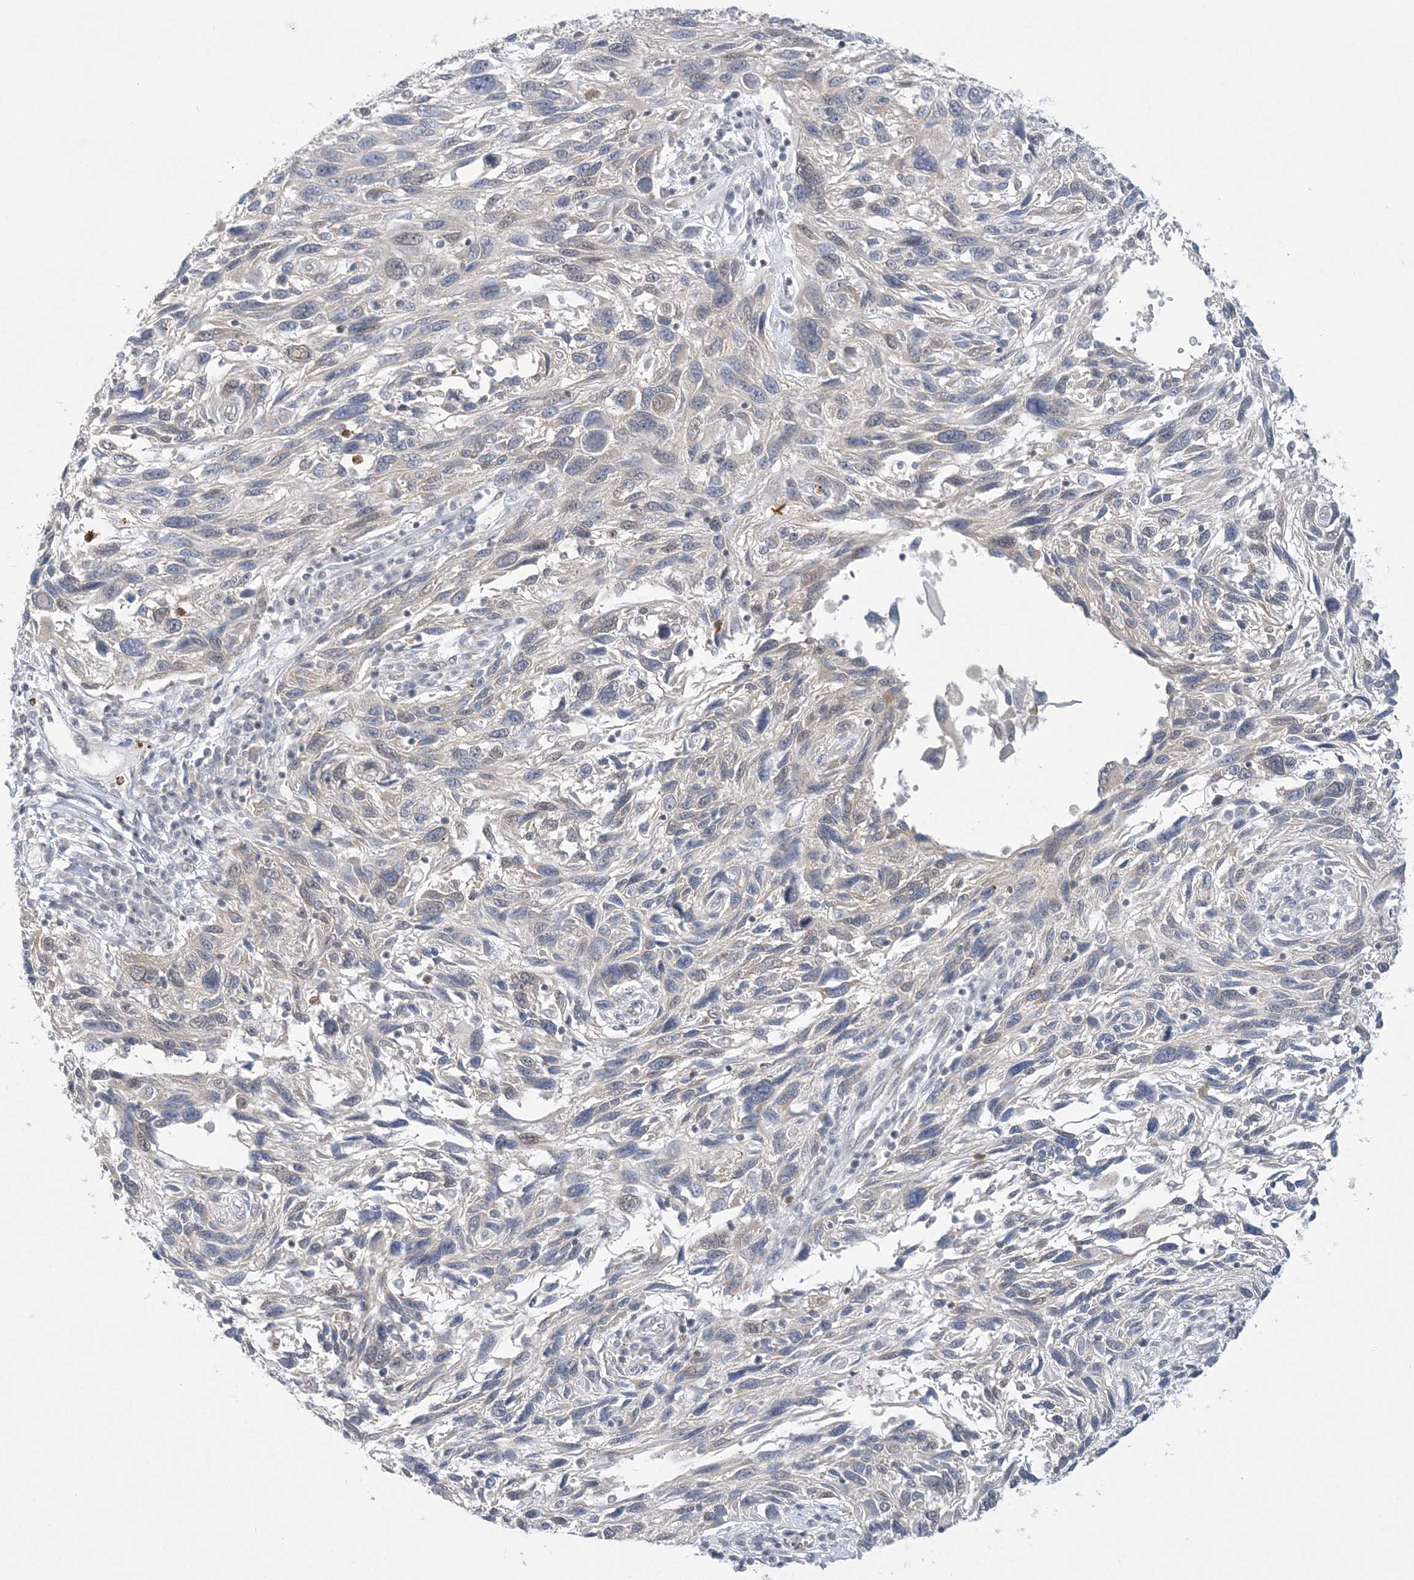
{"staining": {"intensity": "negative", "quantity": "none", "location": "none"}, "tissue": "melanoma", "cell_type": "Tumor cells", "image_type": "cancer", "snomed": [{"axis": "morphology", "description": "Malignant melanoma, NOS"}, {"axis": "topography", "description": "Skin"}], "caption": "Immunohistochemical staining of melanoma shows no significant positivity in tumor cells.", "gene": "KIF3A", "patient": {"sex": "male", "age": 53}}